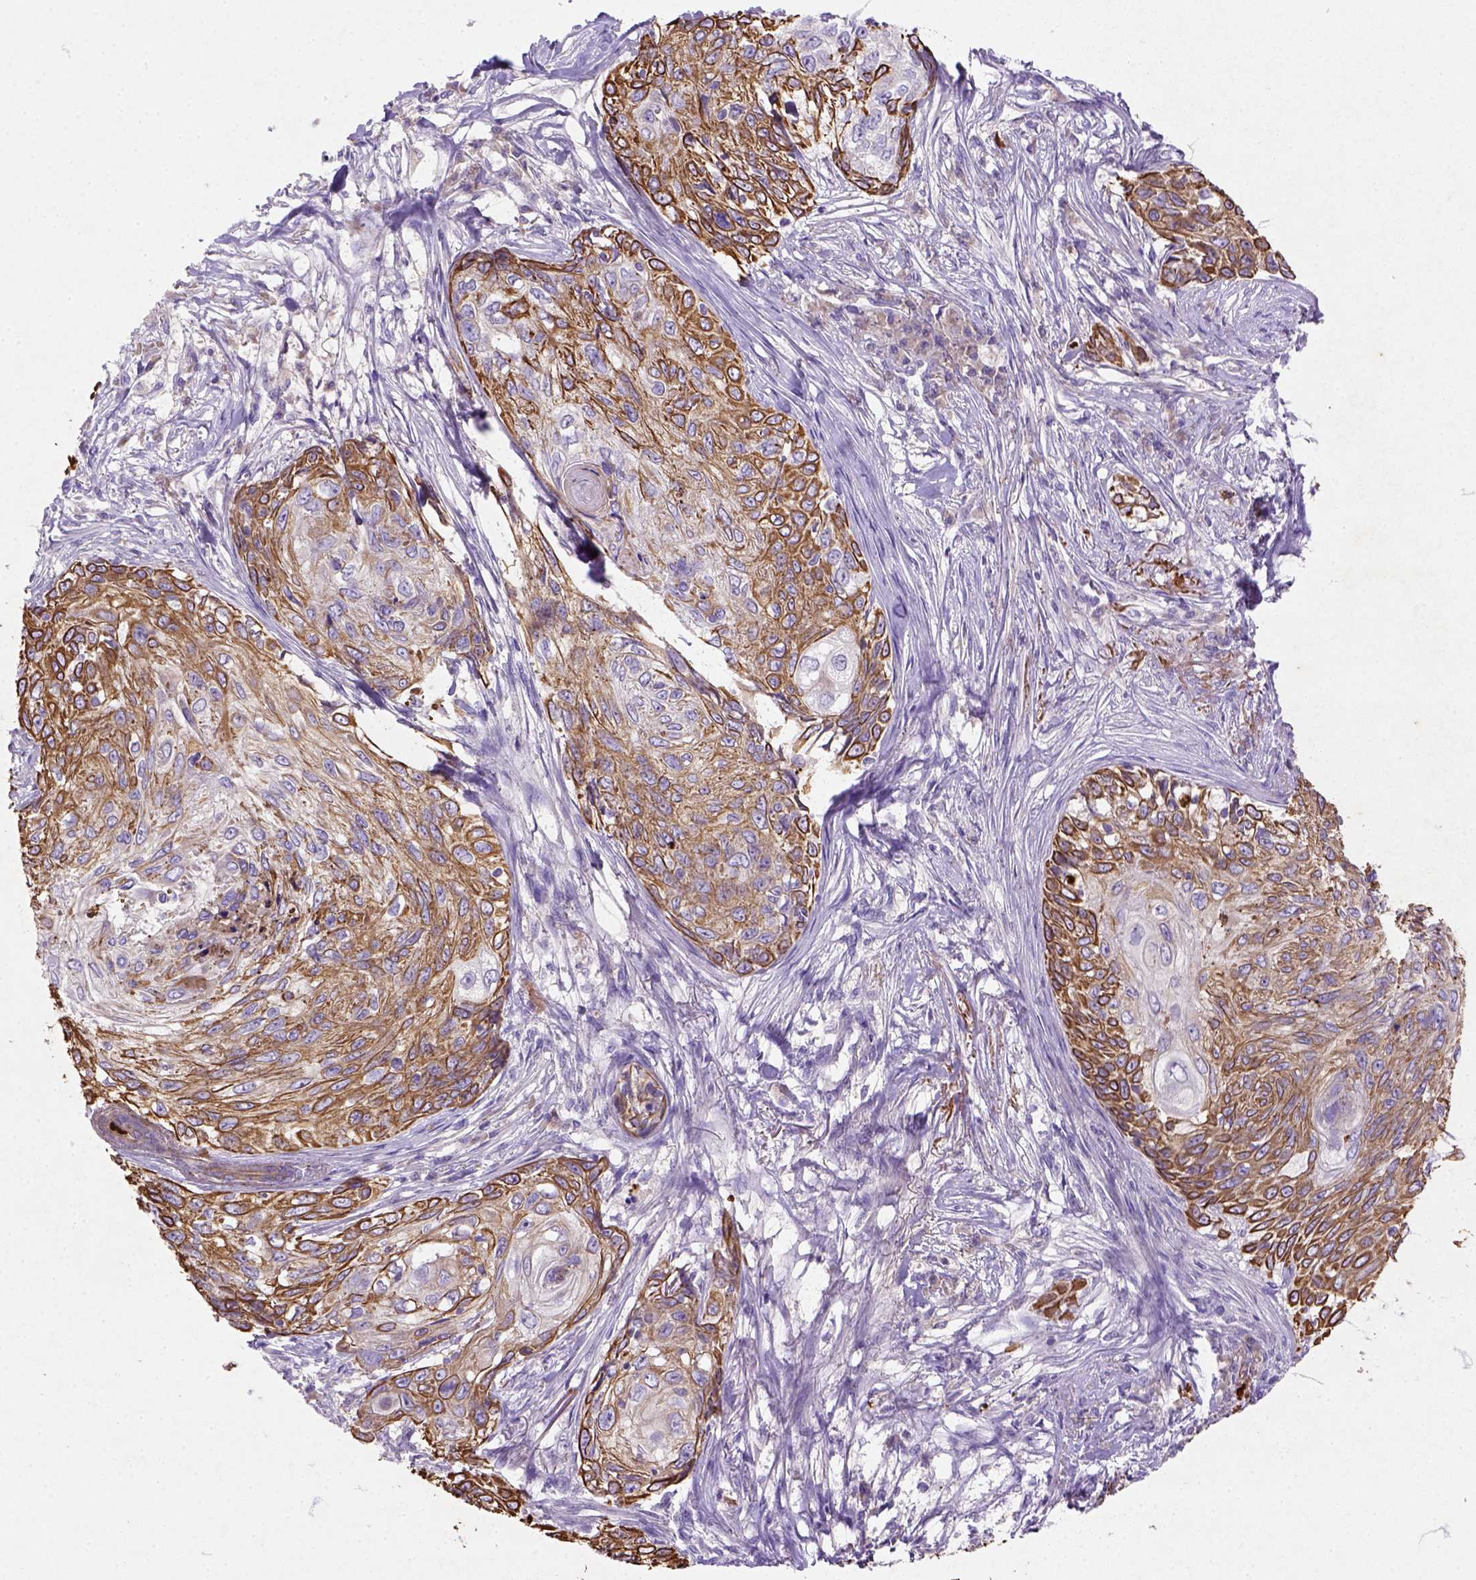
{"staining": {"intensity": "strong", "quantity": ">75%", "location": "cytoplasmic/membranous"}, "tissue": "skin cancer", "cell_type": "Tumor cells", "image_type": "cancer", "snomed": [{"axis": "morphology", "description": "Squamous cell carcinoma, NOS"}, {"axis": "topography", "description": "Skin"}], "caption": "There is high levels of strong cytoplasmic/membranous positivity in tumor cells of squamous cell carcinoma (skin), as demonstrated by immunohistochemical staining (brown color).", "gene": "NUDT2", "patient": {"sex": "male", "age": 92}}